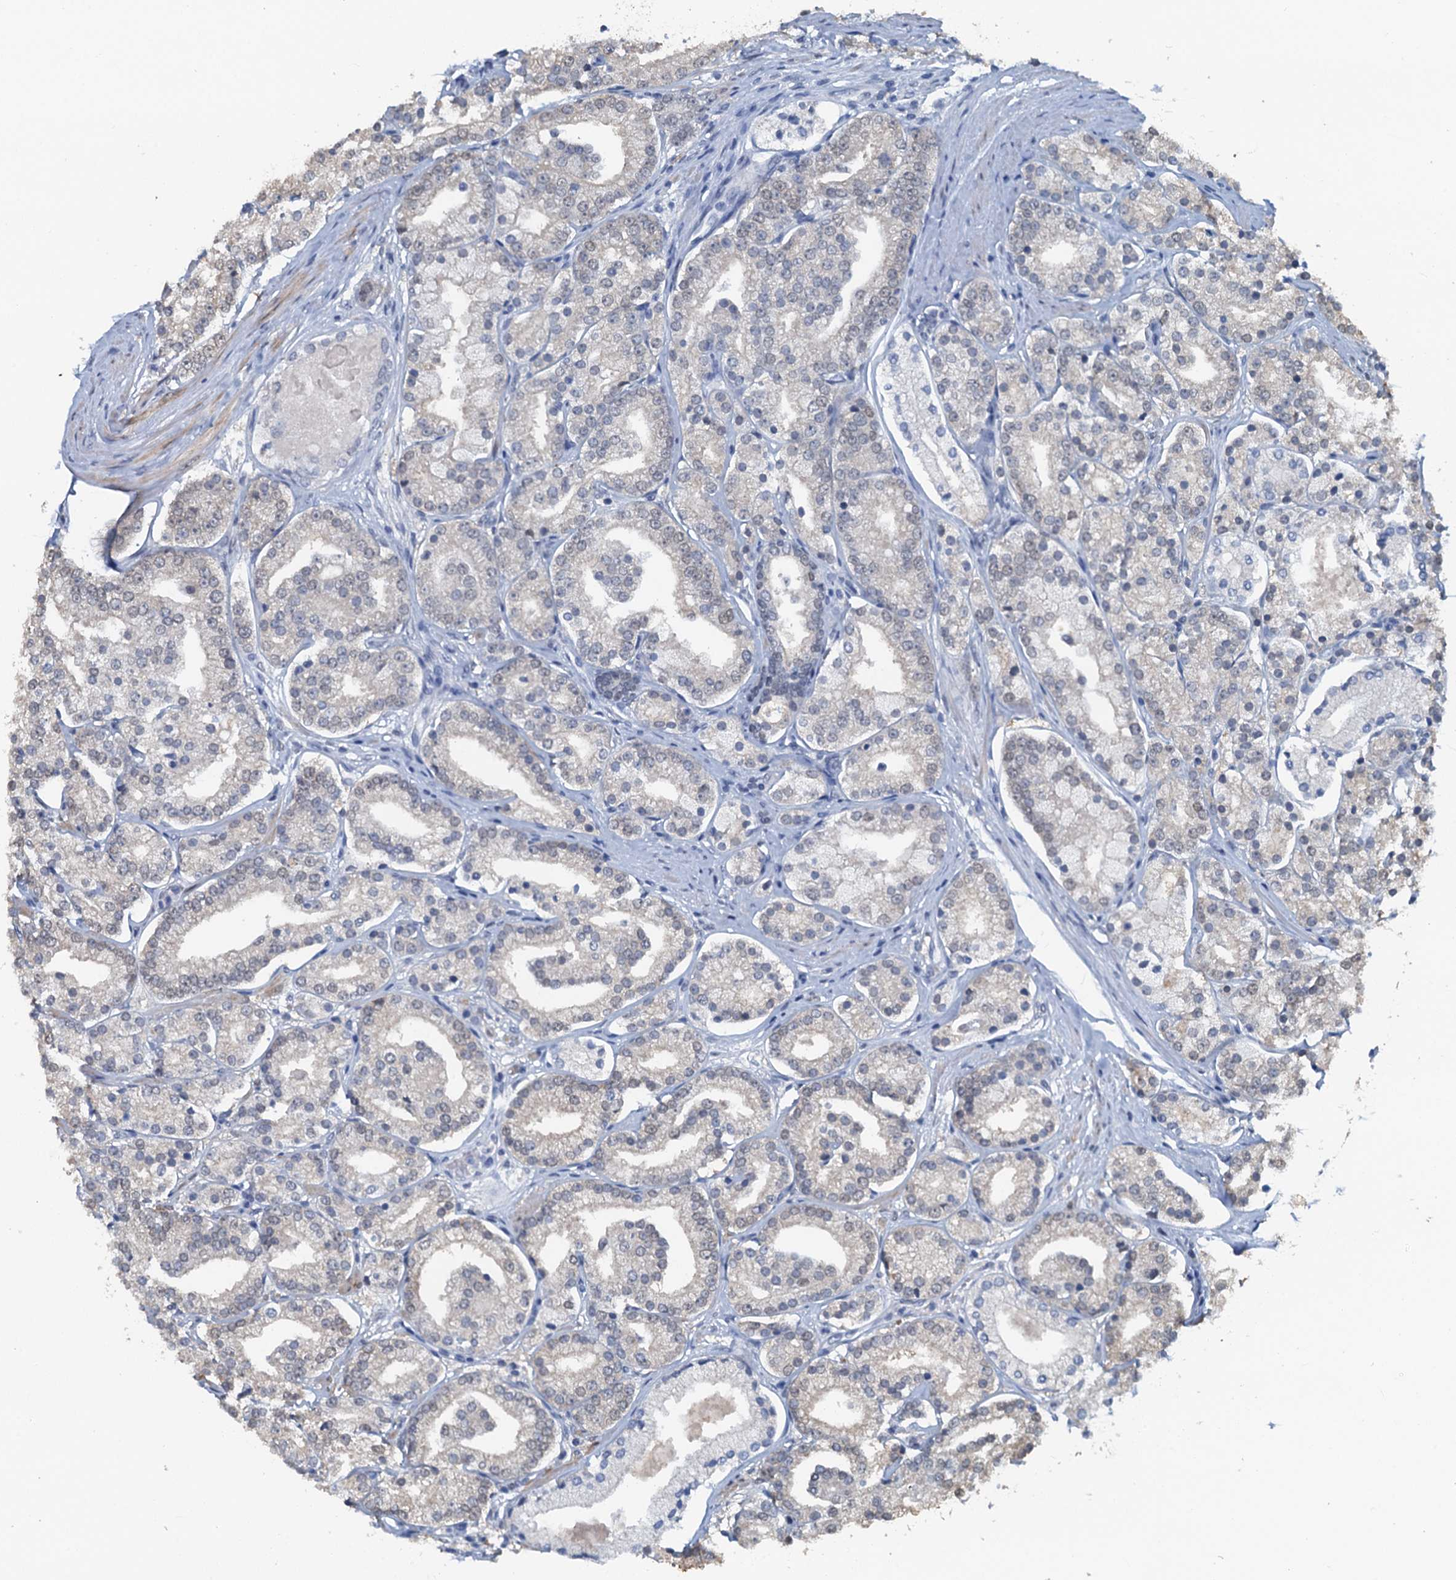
{"staining": {"intensity": "negative", "quantity": "none", "location": "none"}, "tissue": "prostate cancer", "cell_type": "Tumor cells", "image_type": "cancer", "snomed": [{"axis": "morphology", "description": "Adenocarcinoma, High grade"}, {"axis": "topography", "description": "Prostate"}], "caption": "This image is of prostate adenocarcinoma (high-grade) stained with IHC to label a protein in brown with the nuclei are counter-stained blue. There is no expression in tumor cells. (Immunohistochemistry, brightfield microscopy, high magnification).", "gene": "AHCY", "patient": {"sex": "male", "age": 69}}